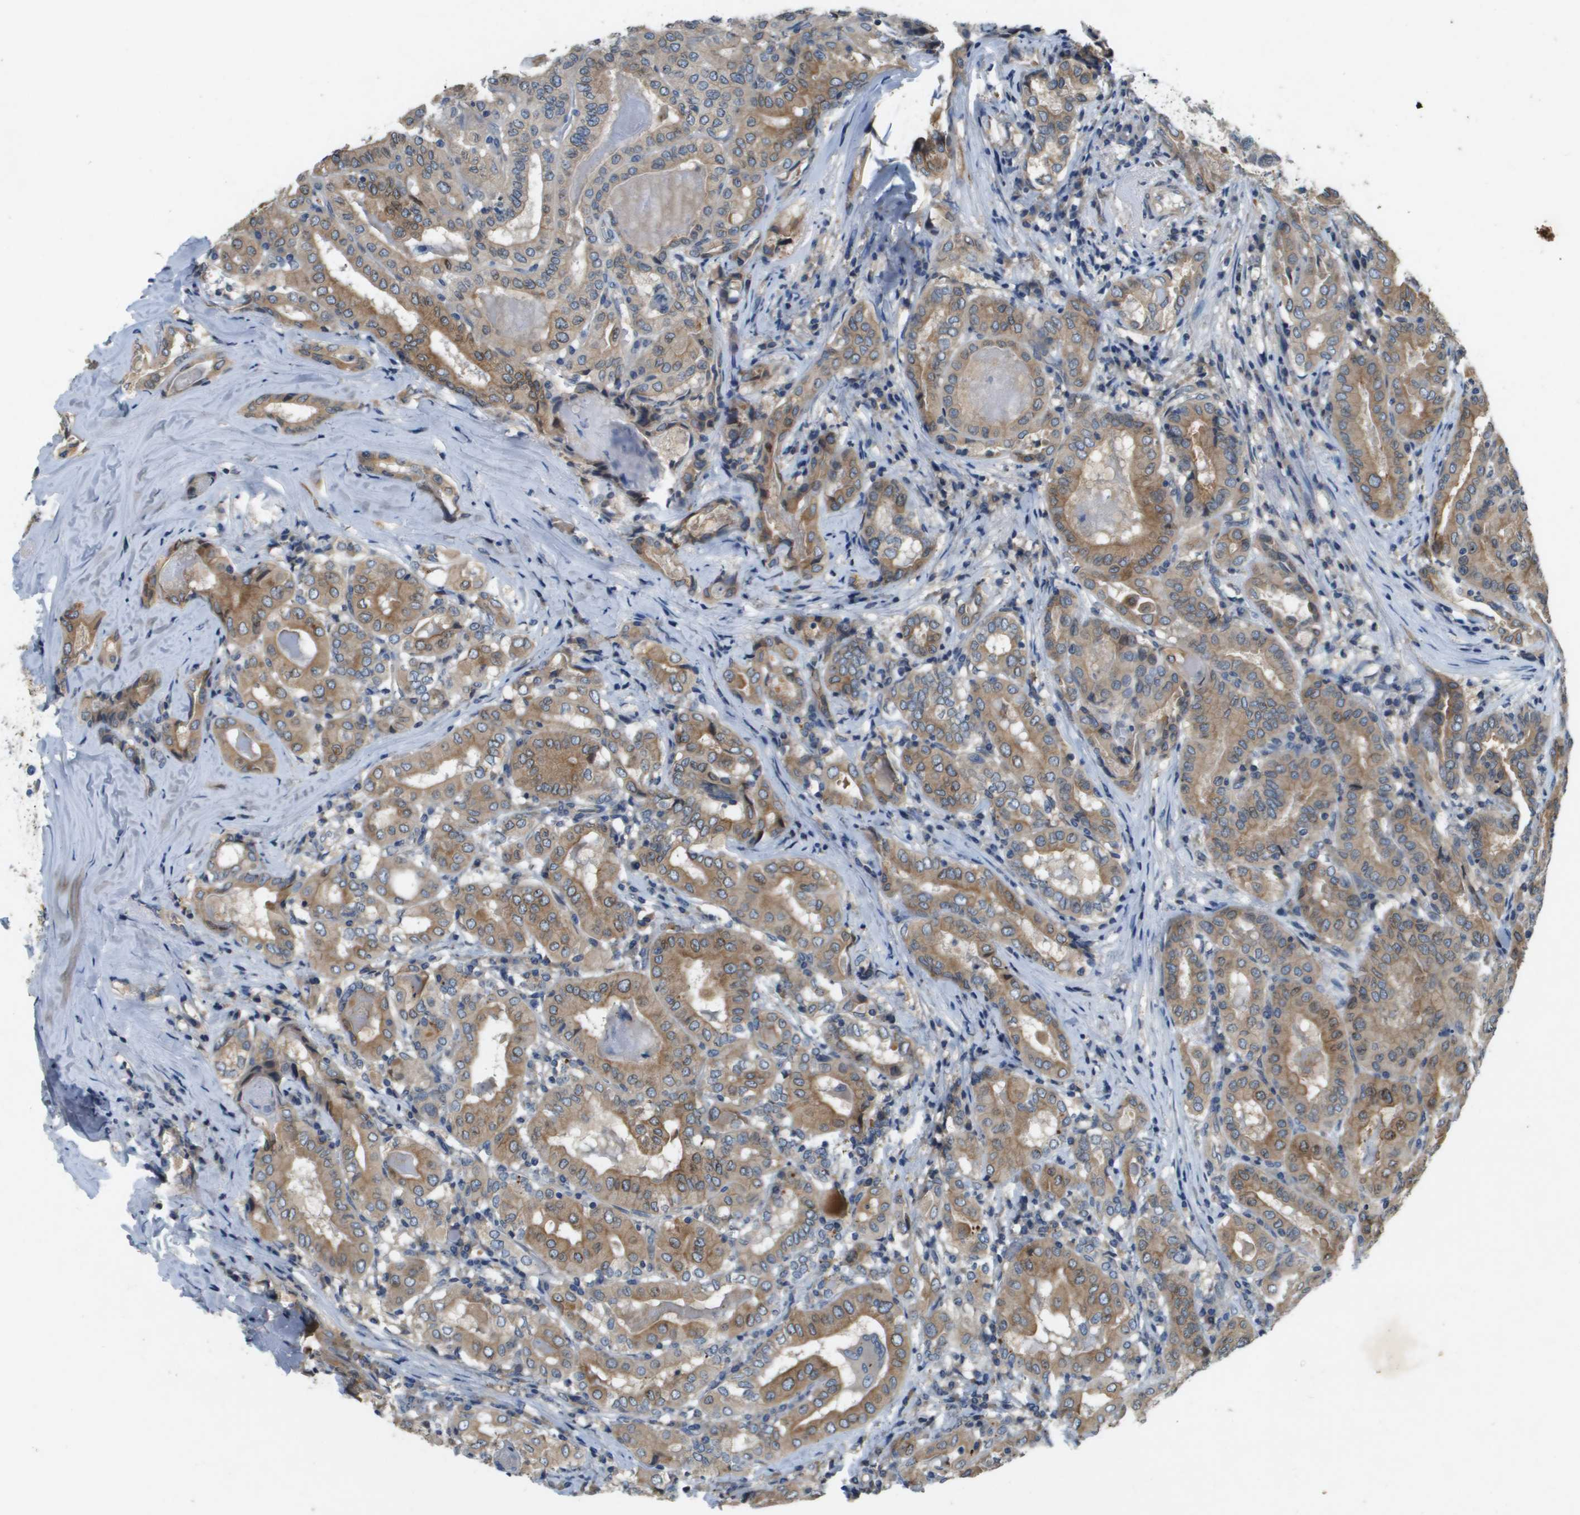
{"staining": {"intensity": "moderate", "quantity": ">75%", "location": "cytoplasmic/membranous"}, "tissue": "thyroid cancer", "cell_type": "Tumor cells", "image_type": "cancer", "snomed": [{"axis": "morphology", "description": "Papillary adenocarcinoma, NOS"}, {"axis": "topography", "description": "Thyroid gland"}], "caption": "IHC histopathology image of neoplastic tissue: papillary adenocarcinoma (thyroid) stained using immunohistochemistry (IHC) displays medium levels of moderate protein expression localized specifically in the cytoplasmic/membranous of tumor cells, appearing as a cytoplasmic/membranous brown color.", "gene": "PGAP3", "patient": {"sex": "female", "age": 42}}